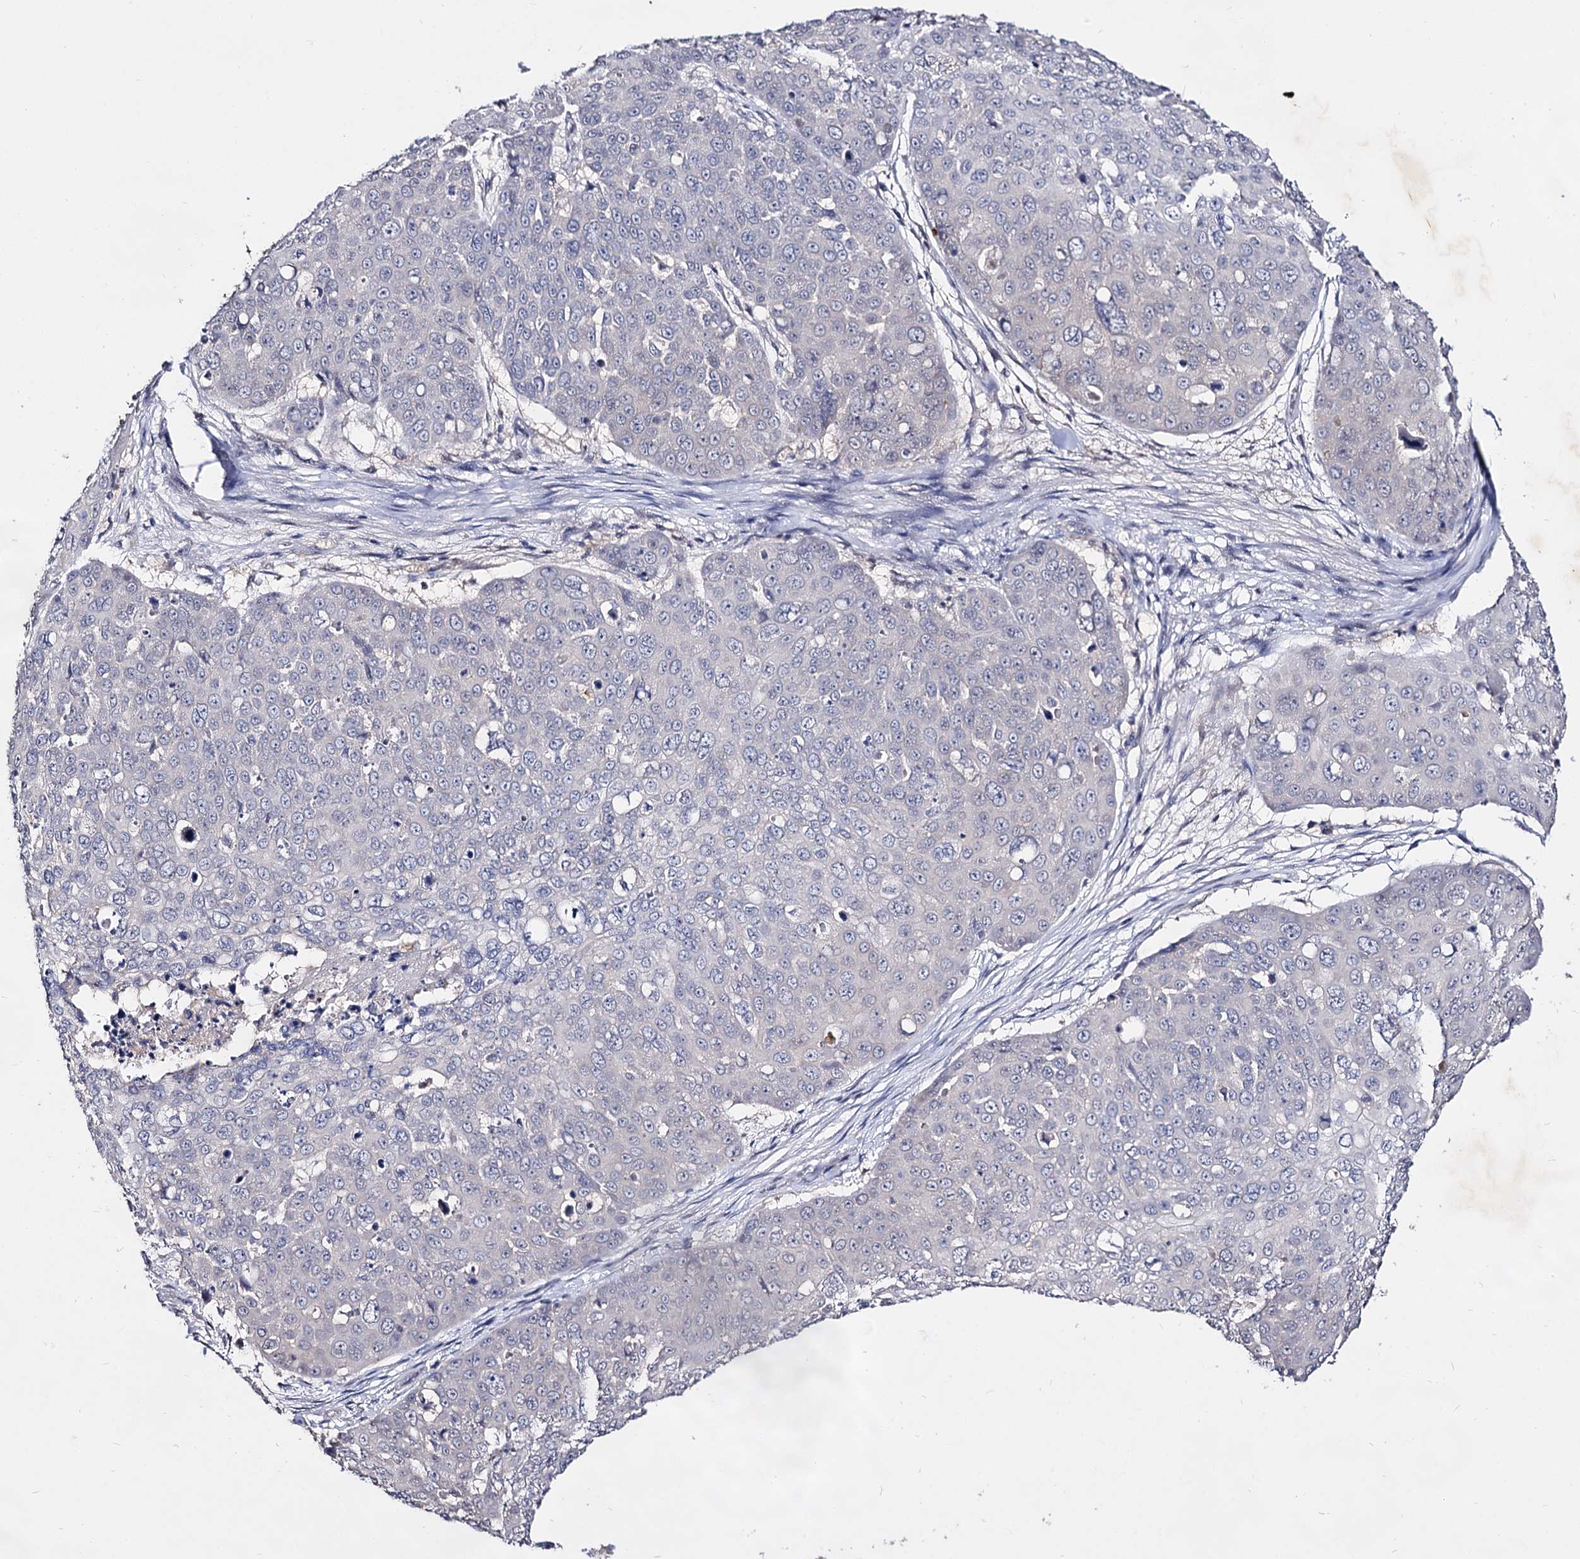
{"staining": {"intensity": "negative", "quantity": "none", "location": "none"}, "tissue": "skin cancer", "cell_type": "Tumor cells", "image_type": "cancer", "snomed": [{"axis": "morphology", "description": "Squamous cell carcinoma, NOS"}, {"axis": "topography", "description": "Skin"}], "caption": "Tumor cells show no significant positivity in skin cancer (squamous cell carcinoma).", "gene": "ARFIP2", "patient": {"sex": "male", "age": 71}}